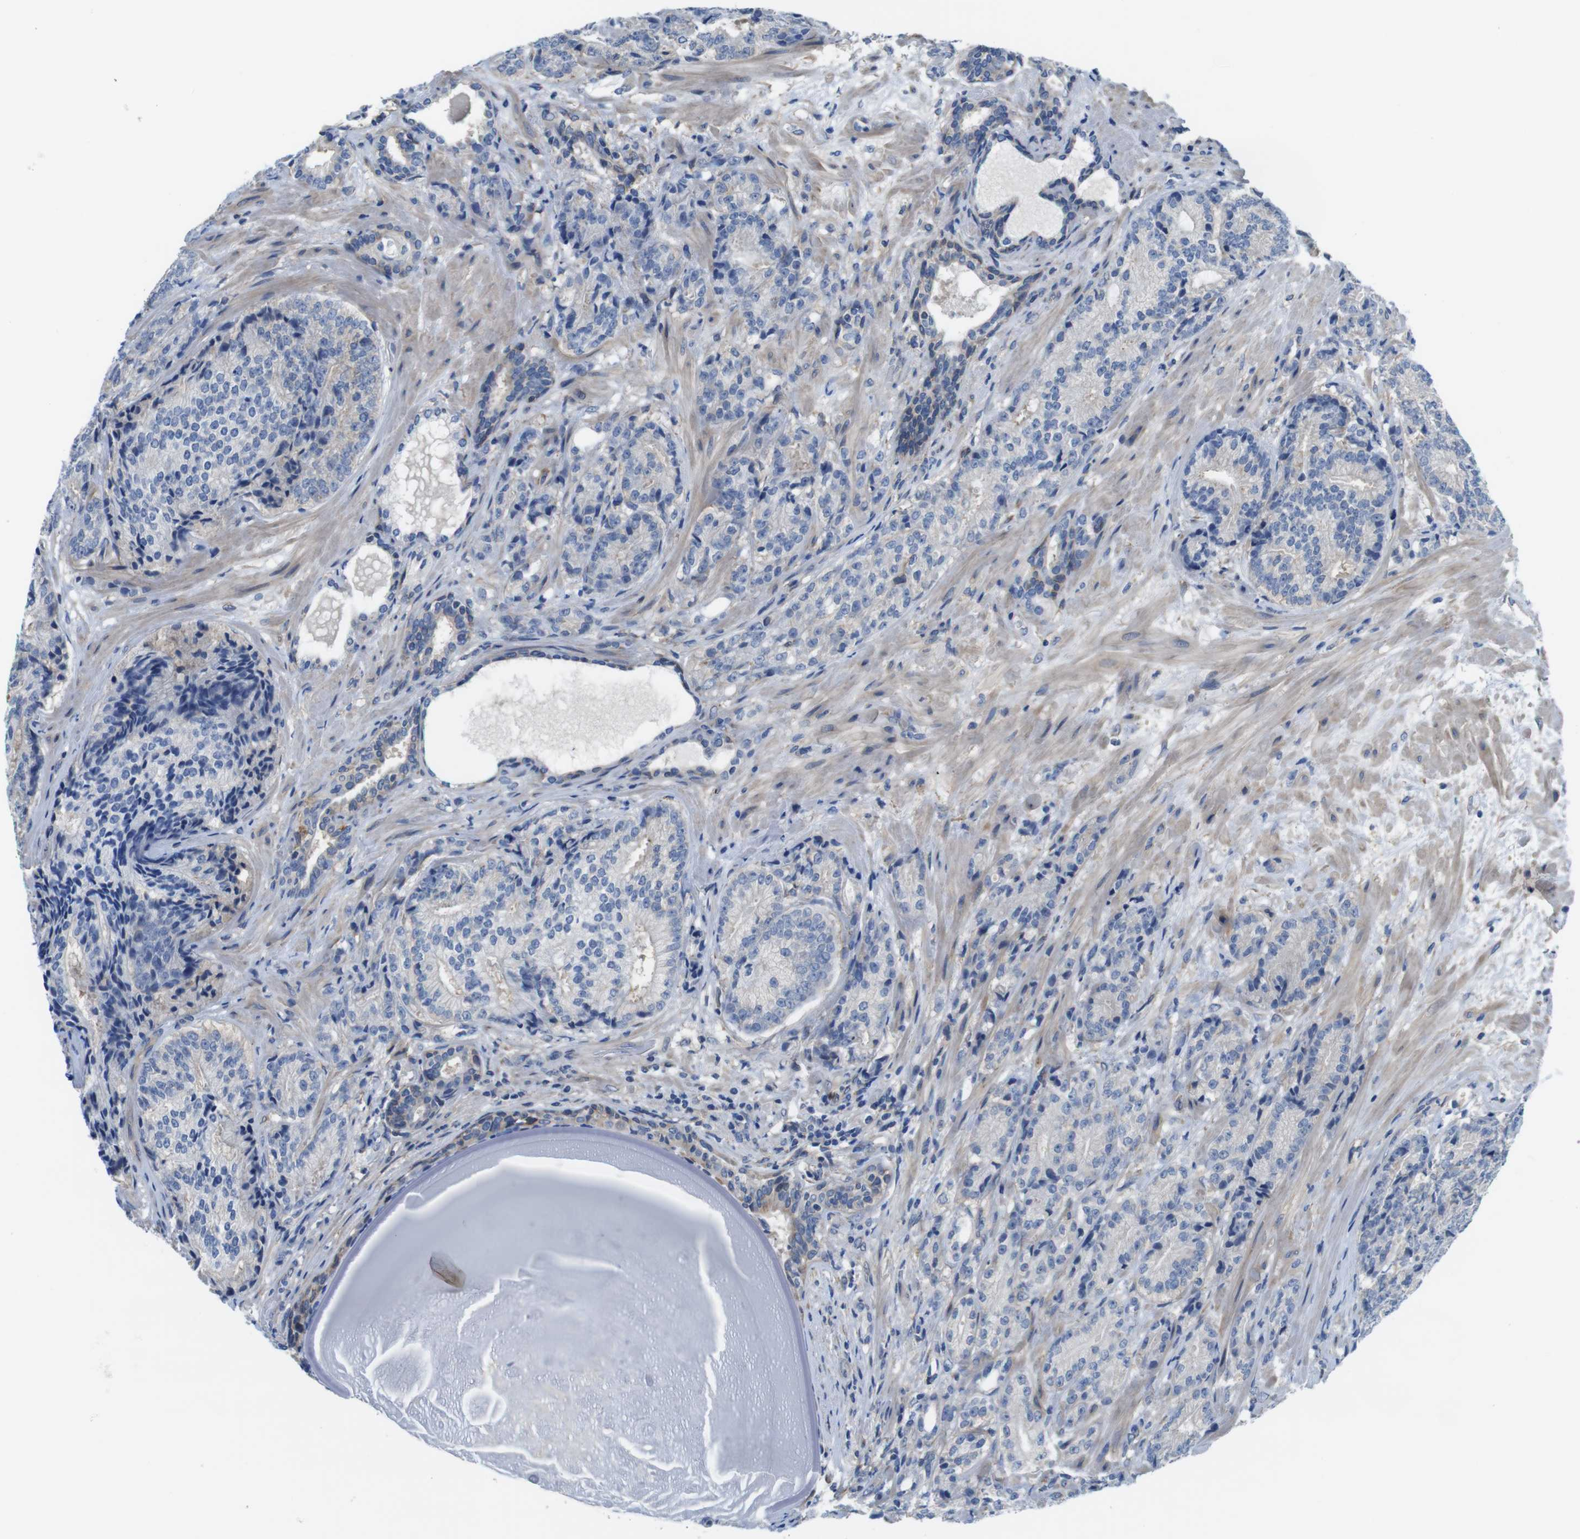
{"staining": {"intensity": "negative", "quantity": "none", "location": "none"}, "tissue": "prostate cancer", "cell_type": "Tumor cells", "image_type": "cancer", "snomed": [{"axis": "morphology", "description": "Adenocarcinoma, High grade"}, {"axis": "topography", "description": "Prostate"}], "caption": "IHC of prostate cancer displays no positivity in tumor cells.", "gene": "CDH8", "patient": {"sex": "male", "age": 61}}